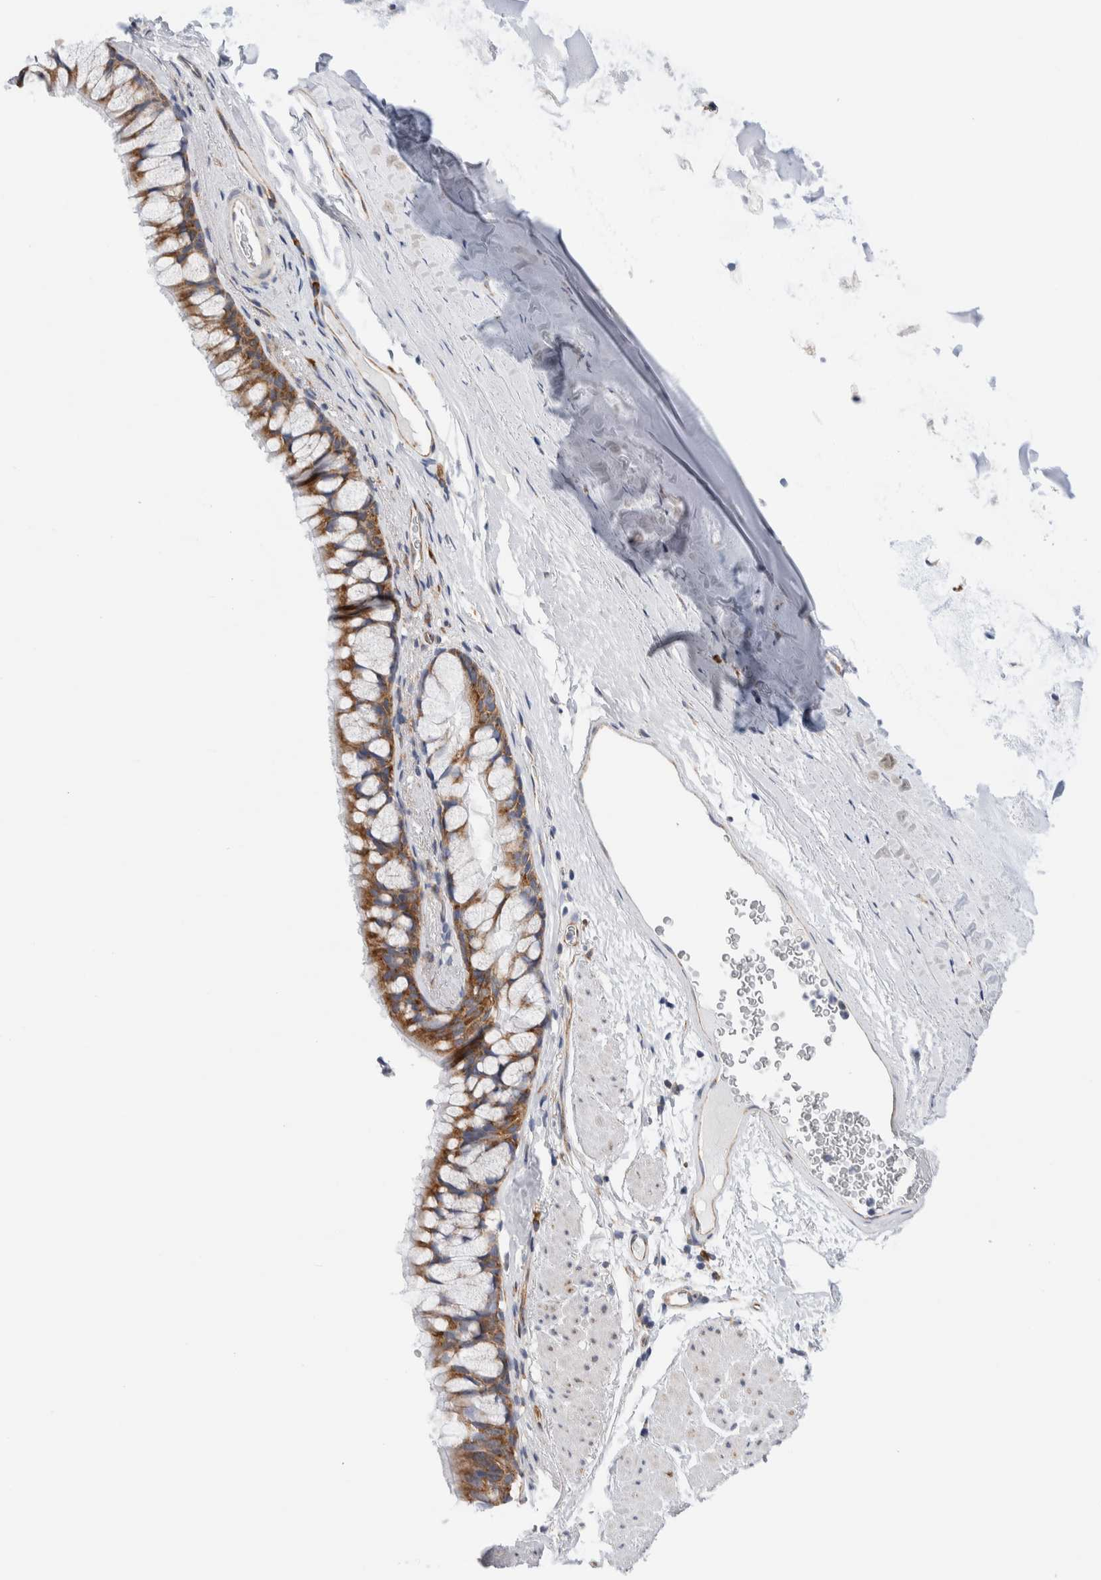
{"staining": {"intensity": "moderate", "quantity": ">75%", "location": "cytoplasmic/membranous"}, "tissue": "bronchus", "cell_type": "Respiratory epithelial cells", "image_type": "normal", "snomed": [{"axis": "morphology", "description": "Normal tissue, NOS"}, {"axis": "topography", "description": "Cartilage tissue"}, {"axis": "topography", "description": "Bronchus"}], "caption": "A medium amount of moderate cytoplasmic/membranous positivity is appreciated in about >75% of respiratory epithelial cells in normal bronchus.", "gene": "RACK1", "patient": {"sex": "female", "age": 53}}